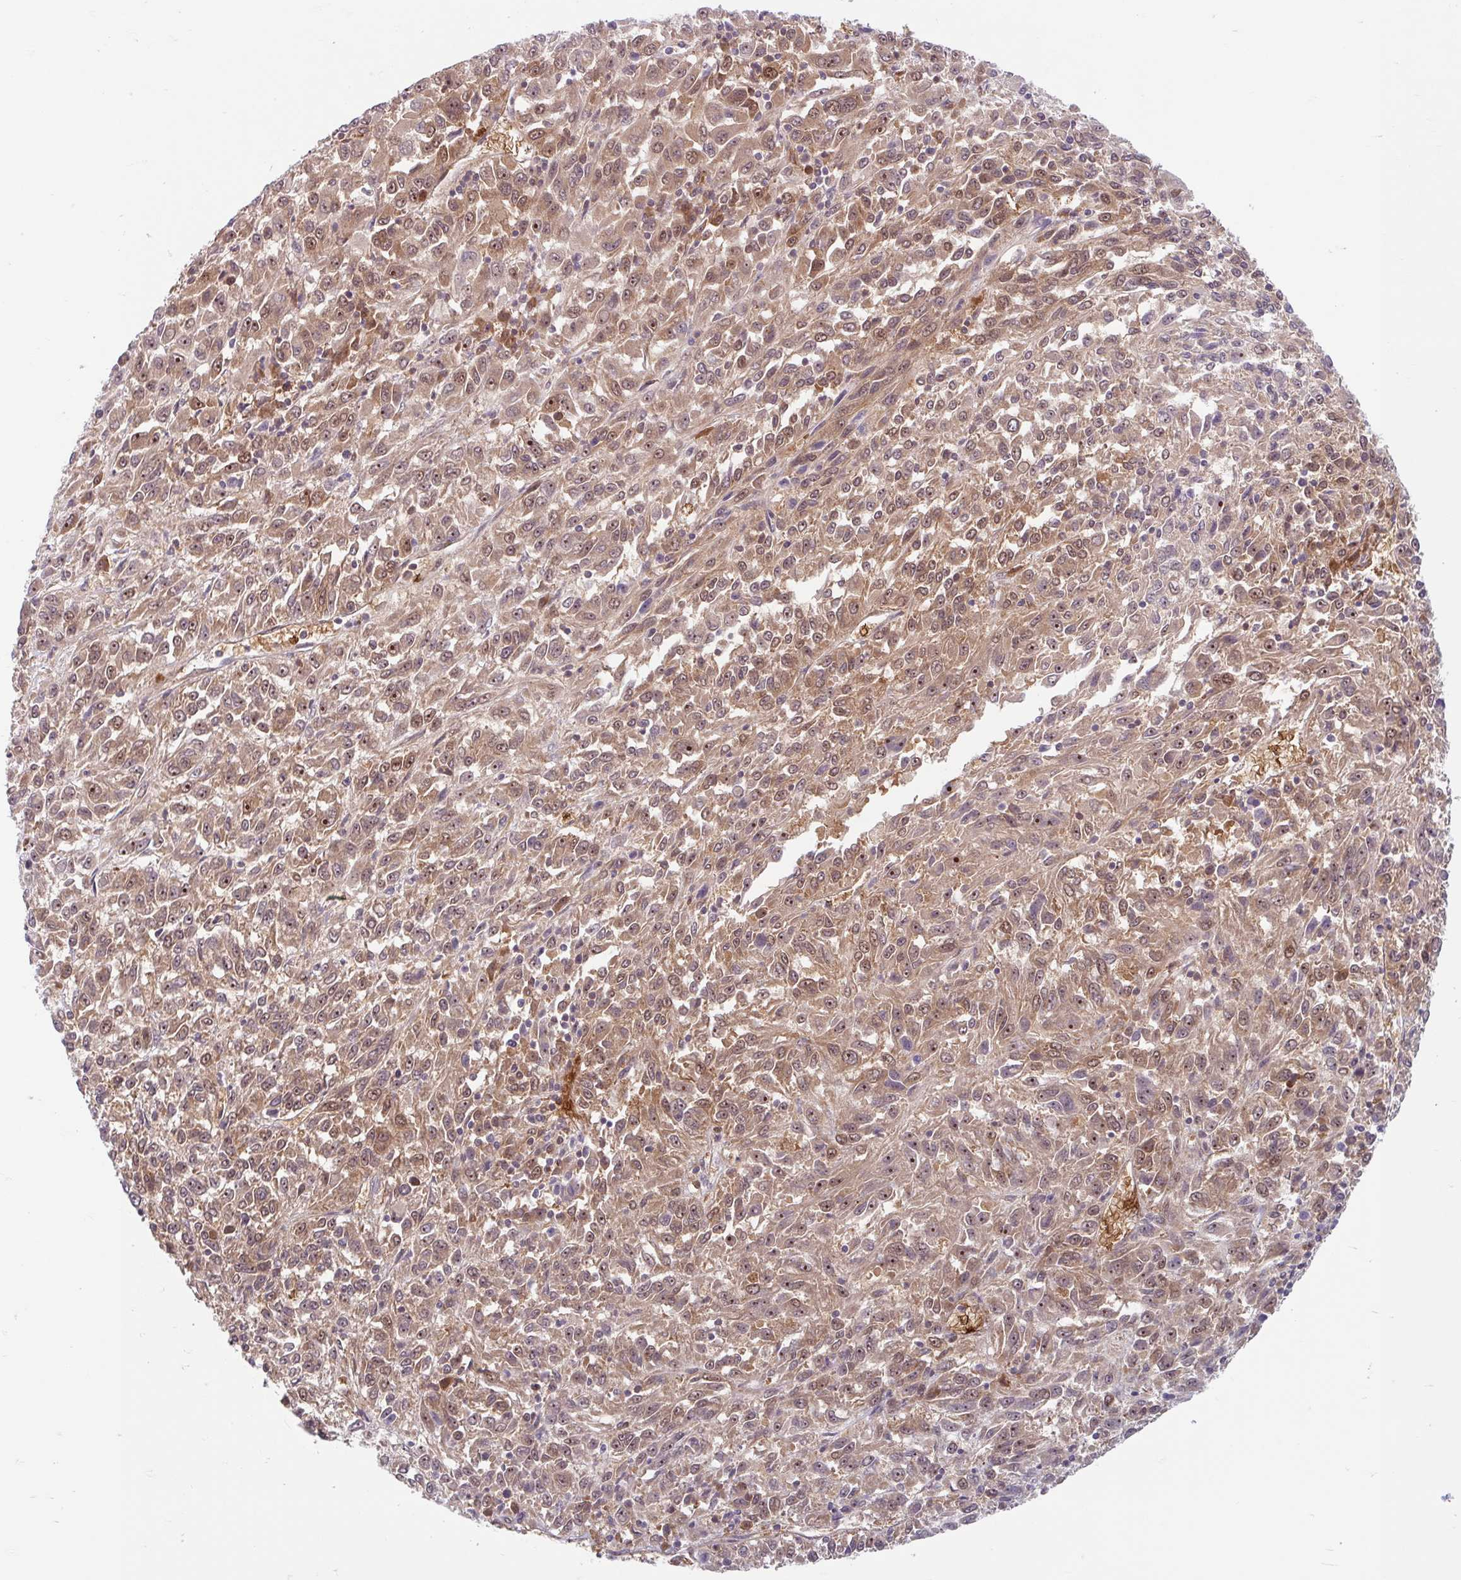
{"staining": {"intensity": "moderate", "quantity": ">75%", "location": "cytoplasmic/membranous,nuclear"}, "tissue": "melanoma", "cell_type": "Tumor cells", "image_type": "cancer", "snomed": [{"axis": "morphology", "description": "Malignant melanoma, Metastatic site"}, {"axis": "topography", "description": "Lung"}], "caption": "This micrograph reveals immunohistochemistry staining of melanoma, with medium moderate cytoplasmic/membranous and nuclear staining in approximately >75% of tumor cells.", "gene": "HMBS", "patient": {"sex": "male", "age": 64}}